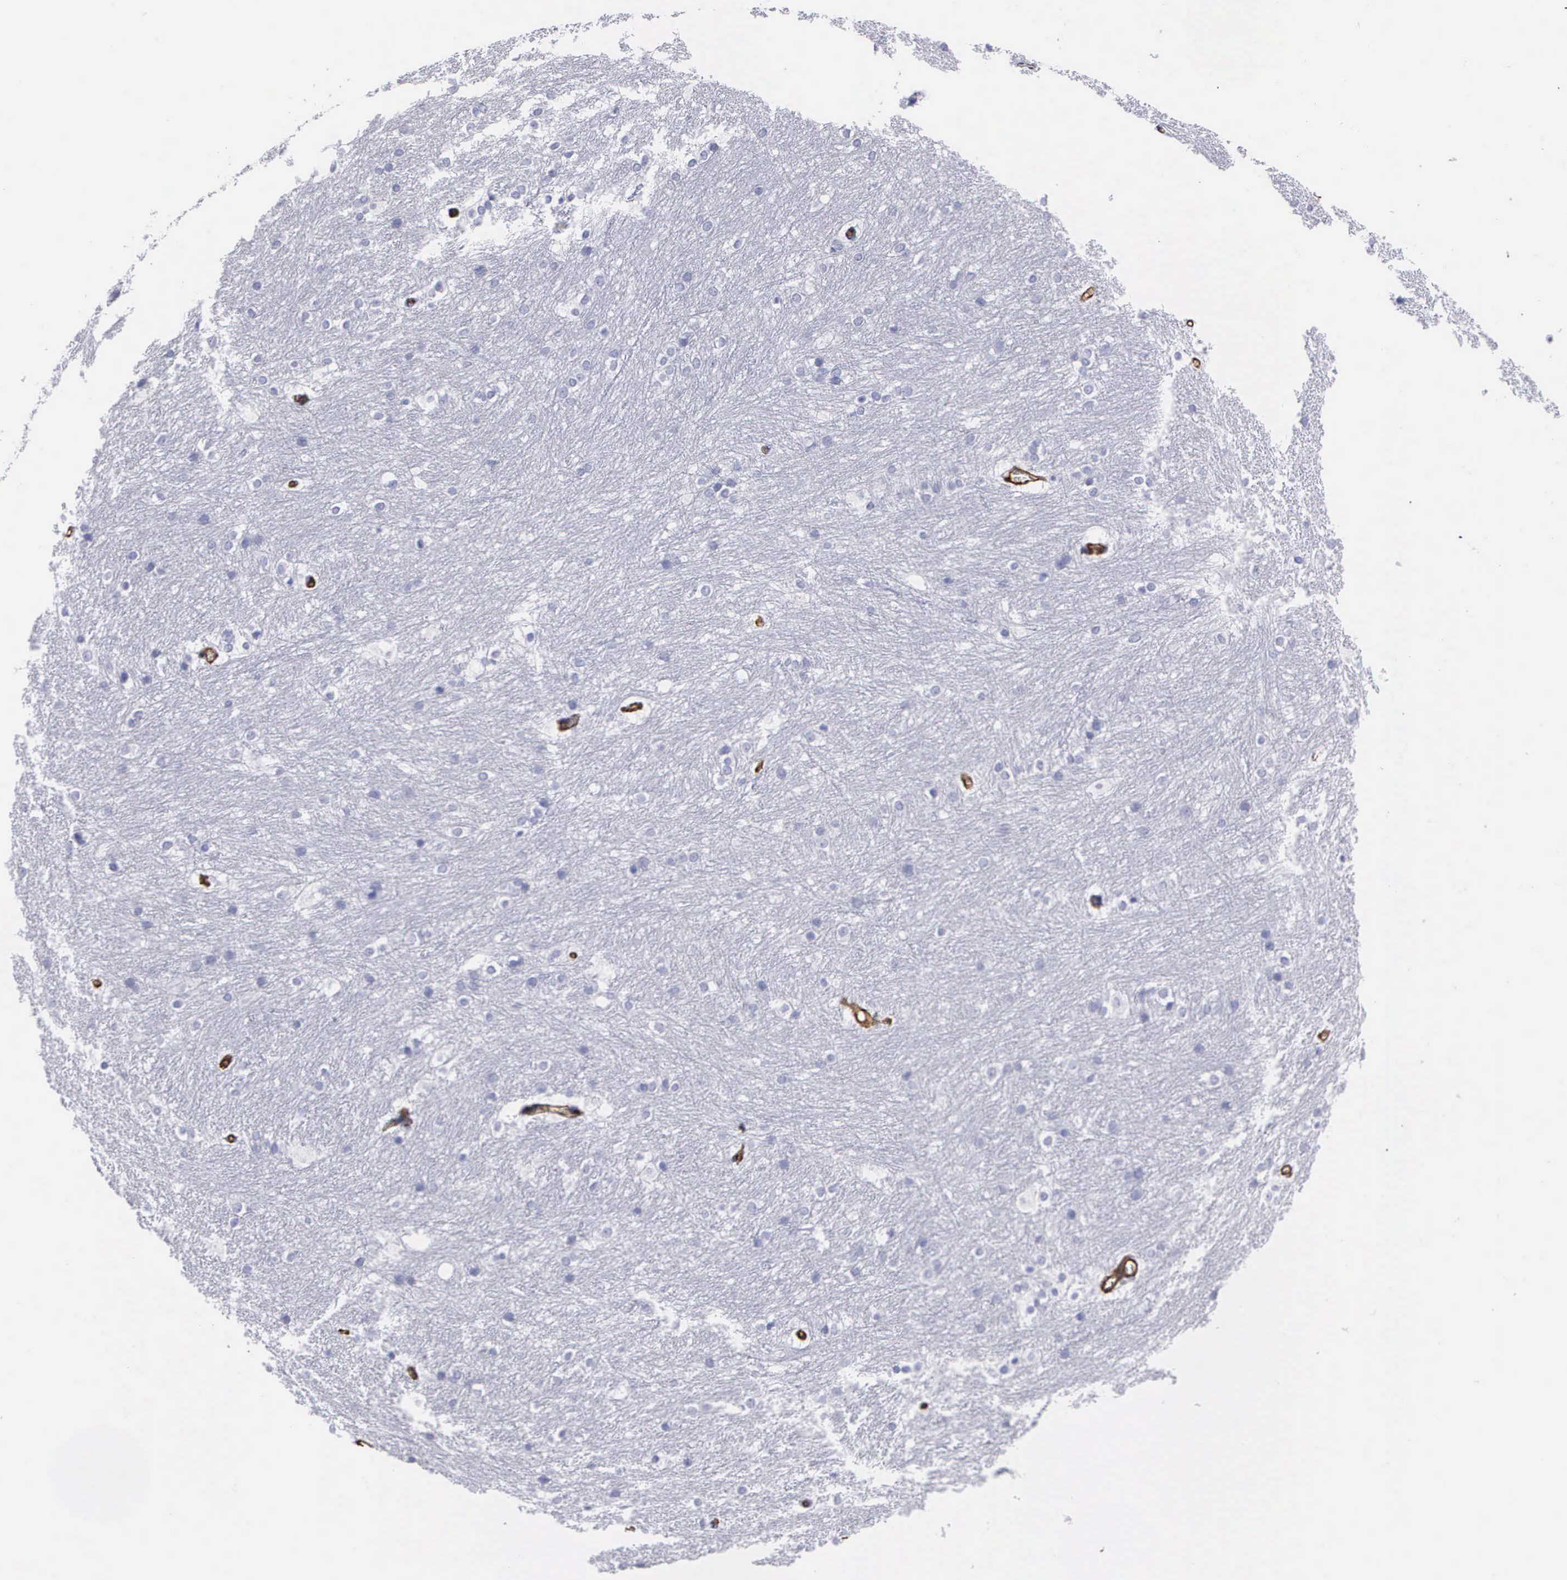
{"staining": {"intensity": "negative", "quantity": "none", "location": "none"}, "tissue": "caudate", "cell_type": "Glial cells", "image_type": "normal", "snomed": [{"axis": "morphology", "description": "Normal tissue, NOS"}, {"axis": "topography", "description": "Lateral ventricle wall"}], "caption": "Immunohistochemical staining of unremarkable caudate reveals no significant staining in glial cells.", "gene": "MAGEB10", "patient": {"sex": "female", "age": 19}}